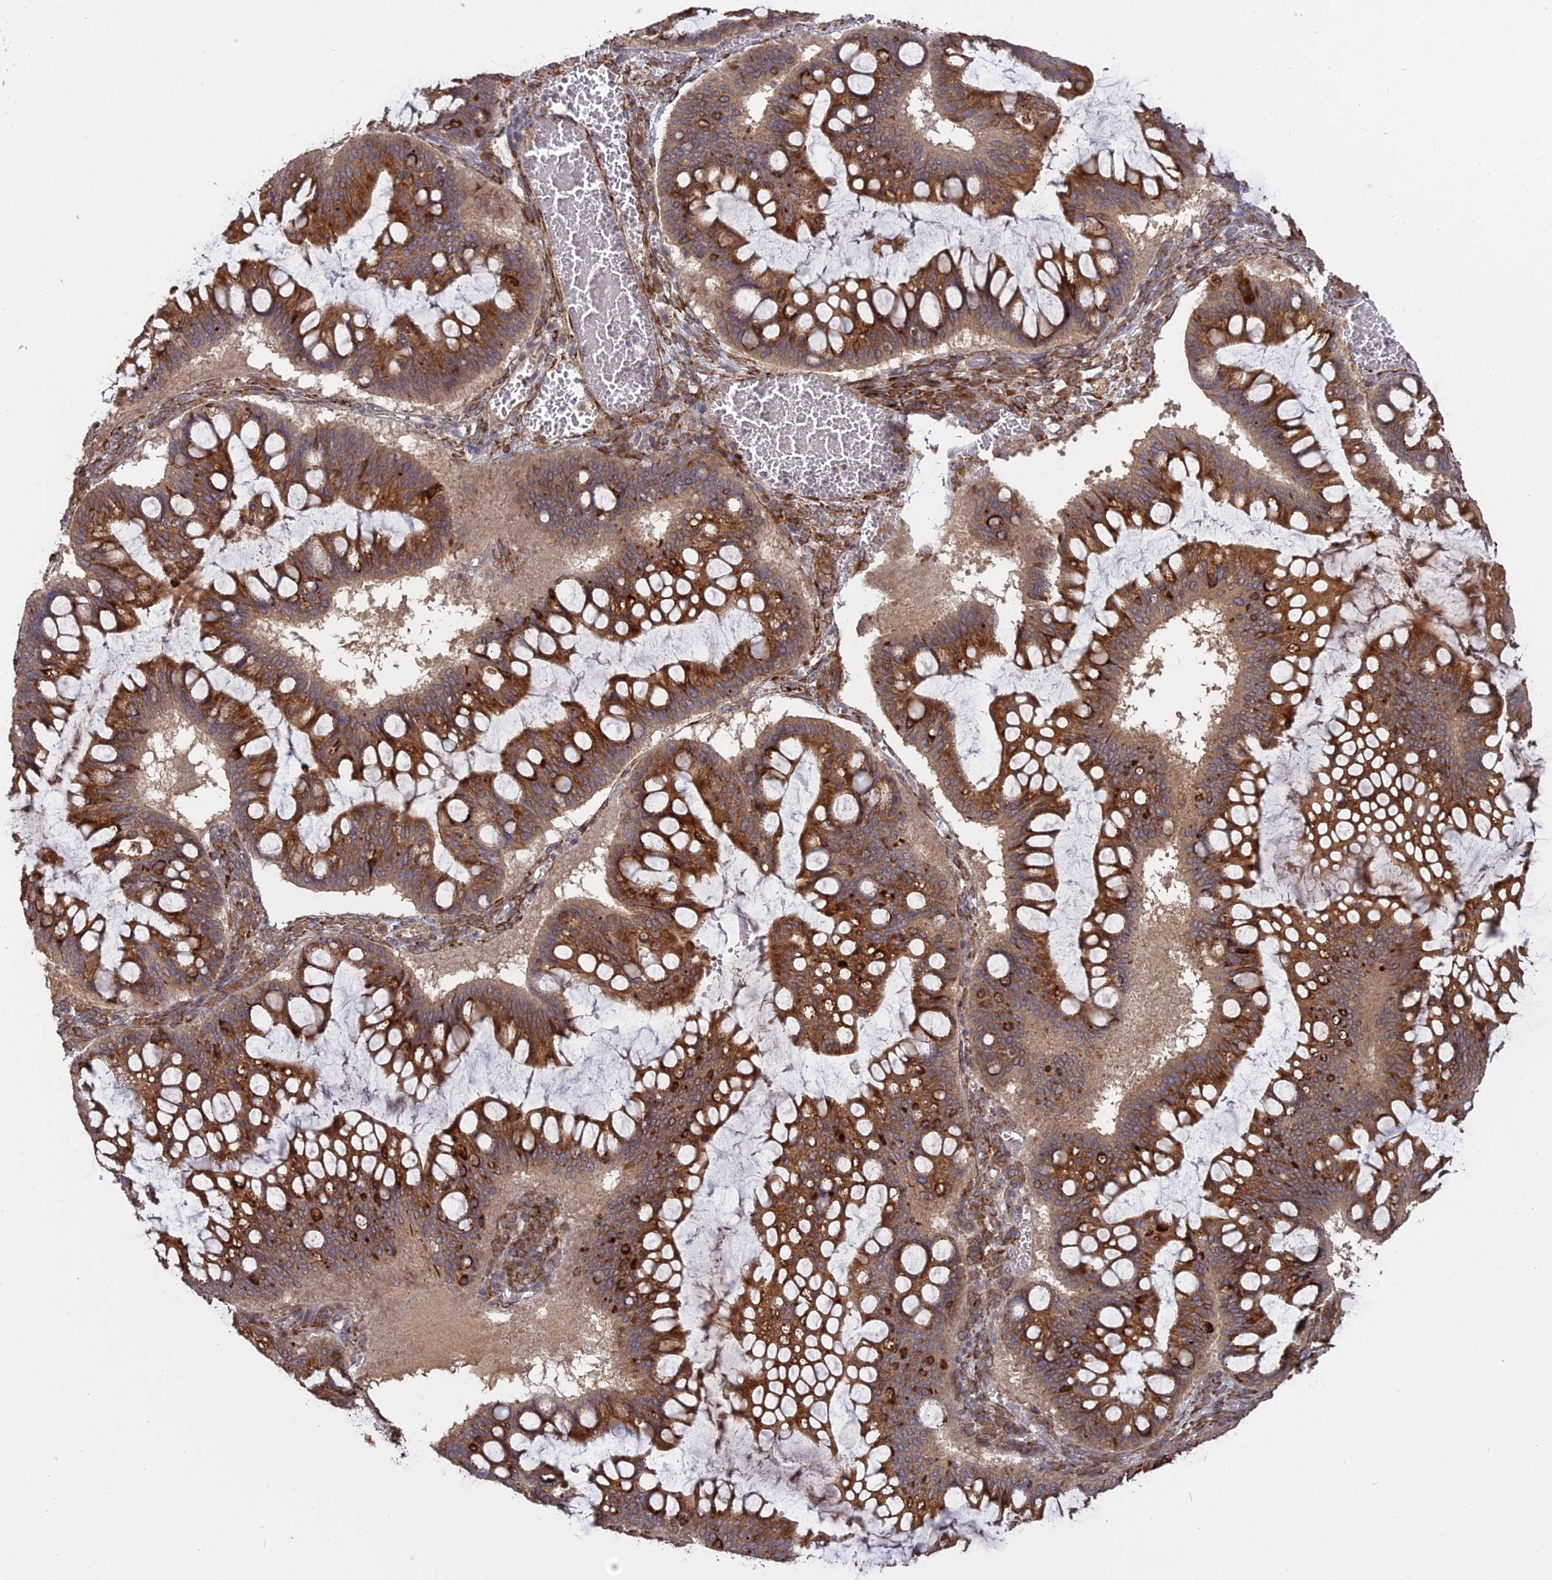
{"staining": {"intensity": "strong", "quantity": ">75%", "location": "cytoplasmic/membranous"}, "tissue": "ovarian cancer", "cell_type": "Tumor cells", "image_type": "cancer", "snomed": [{"axis": "morphology", "description": "Cystadenocarcinoma, mucinous, NOS"}, {"axis": "topography", "description": "Ovary"}], "caption": "Ovarian cancer tissue exhibits strong cytoplasmic/membranous positivity in about >75% of tumor cells", "gene": "PPIC", "patient": {"sex": "female", "age": 73}}